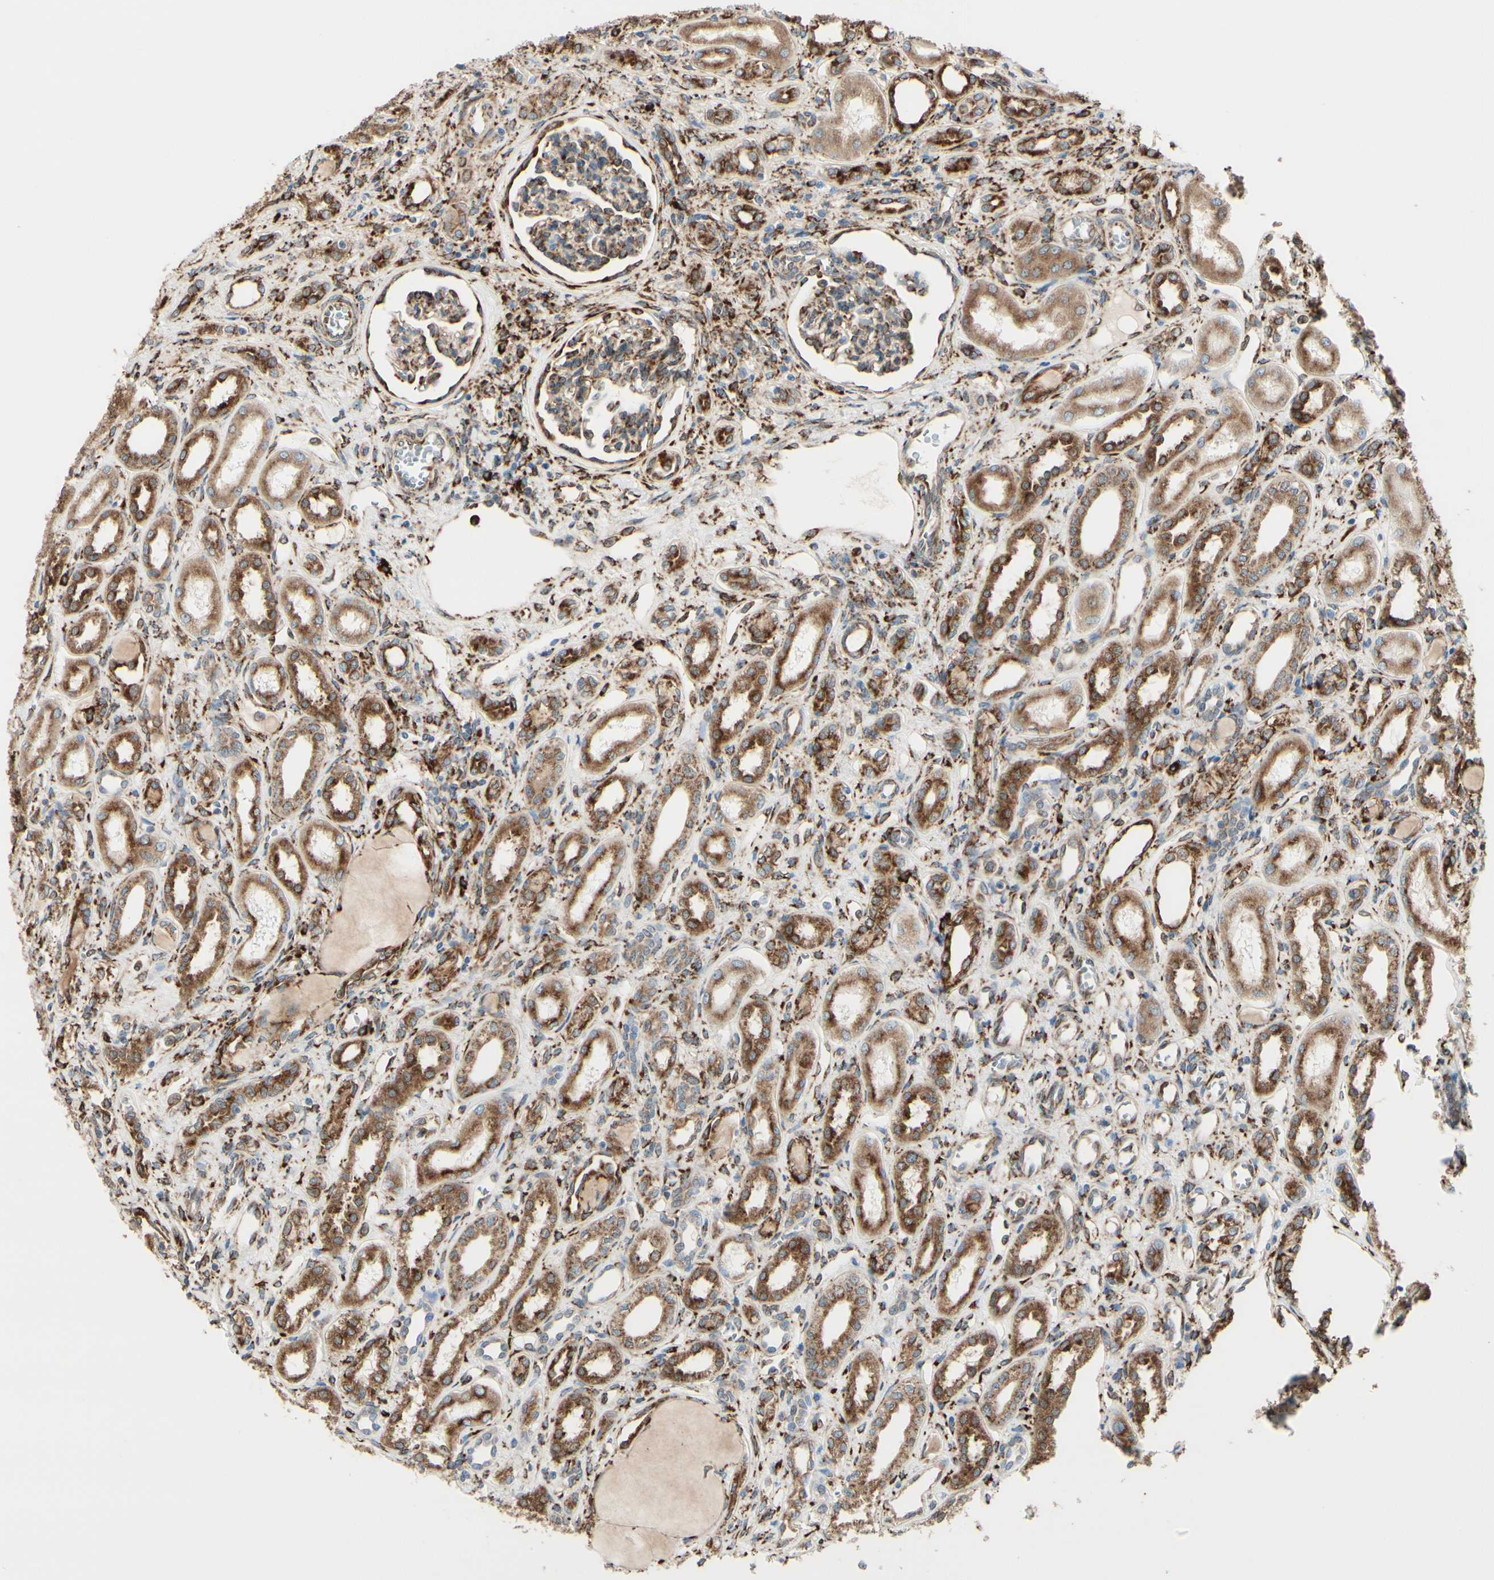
{"staining": {"intensity": "moderate", "quantity": "25%-75%", "location": "cytoplasmic/membranous"}, "tissue": "kidney", "cell_type": "Cells in glomeruli", "image_type": "normal", "snomed": [{"axis": "morphology", "description": "Normal tissue, NOS"}, {"axis": "topography", "description": "Kidney"}], "caption": "Immunohistochemistry (DAB (3,3'-diaminobenzidine)) staining of normal kidney demonstrates moderate cytoplasmic/membranous protein staining in approximately 25%-75% of cells in glomeruli.", "gene": "RRBP1", "patient": {"sex": "male", "age": 7}}